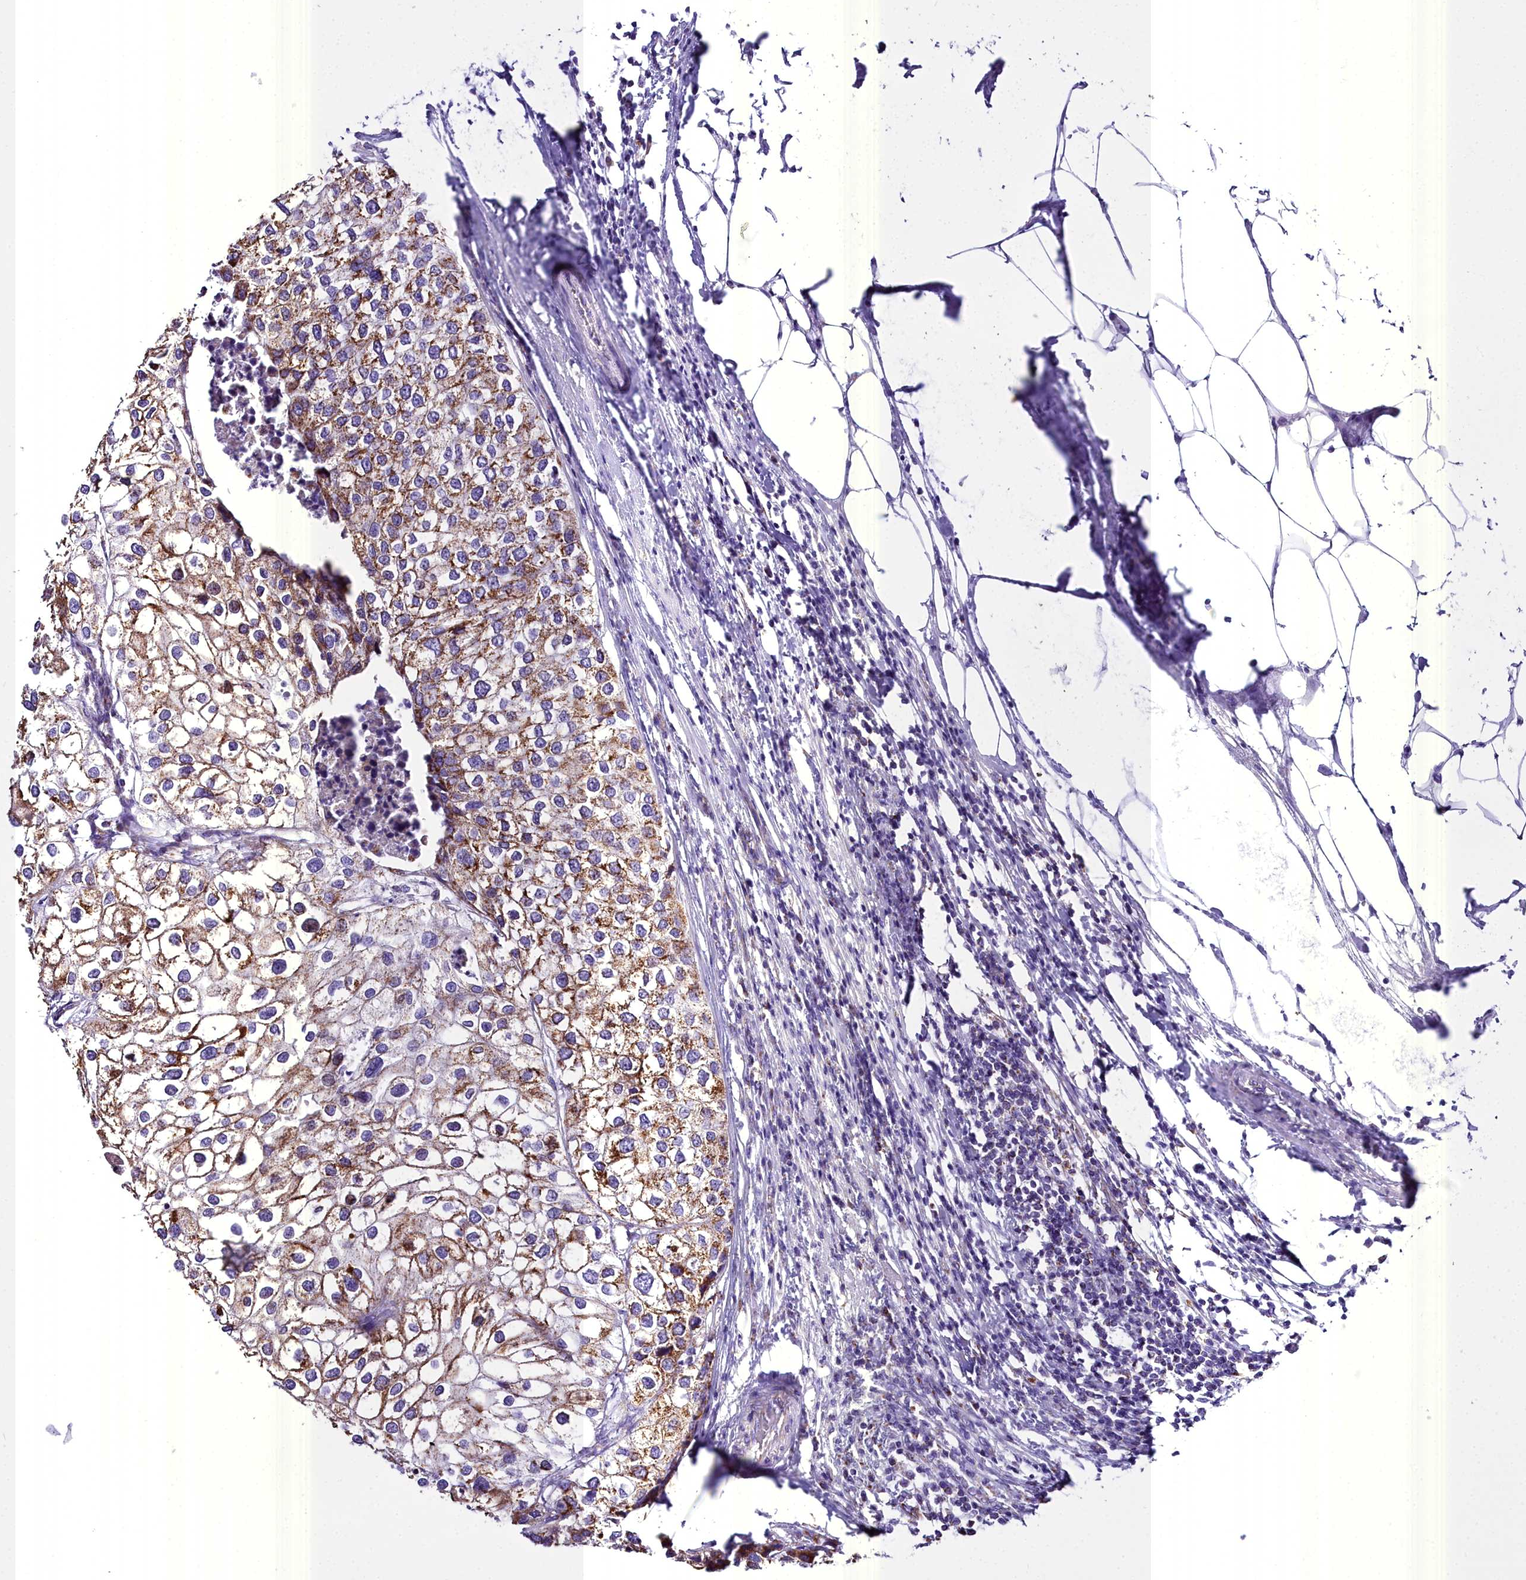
{"staining": {"intensity": "moderate", "quantity": ">75%", "location": "cytoplasmic/membranous"}, "tissue": "urothelial cancer", "cell_type": "Tumor cells", "image_type": "cancer", "snomed": [{"axis": "morphology", "description": "Urothelial carcinoma, High grade"}, {"axis": "topography", "description": "Urinary bladder"}], "caption": "Brown immunohistochemical staining in human urothelial cancer demonstrates moderate cytoplasmic/membranous expression in approximately >75% of tumor cells.", "gene": "WDFY3", "patient": {"sex": "male", "age": 64}}